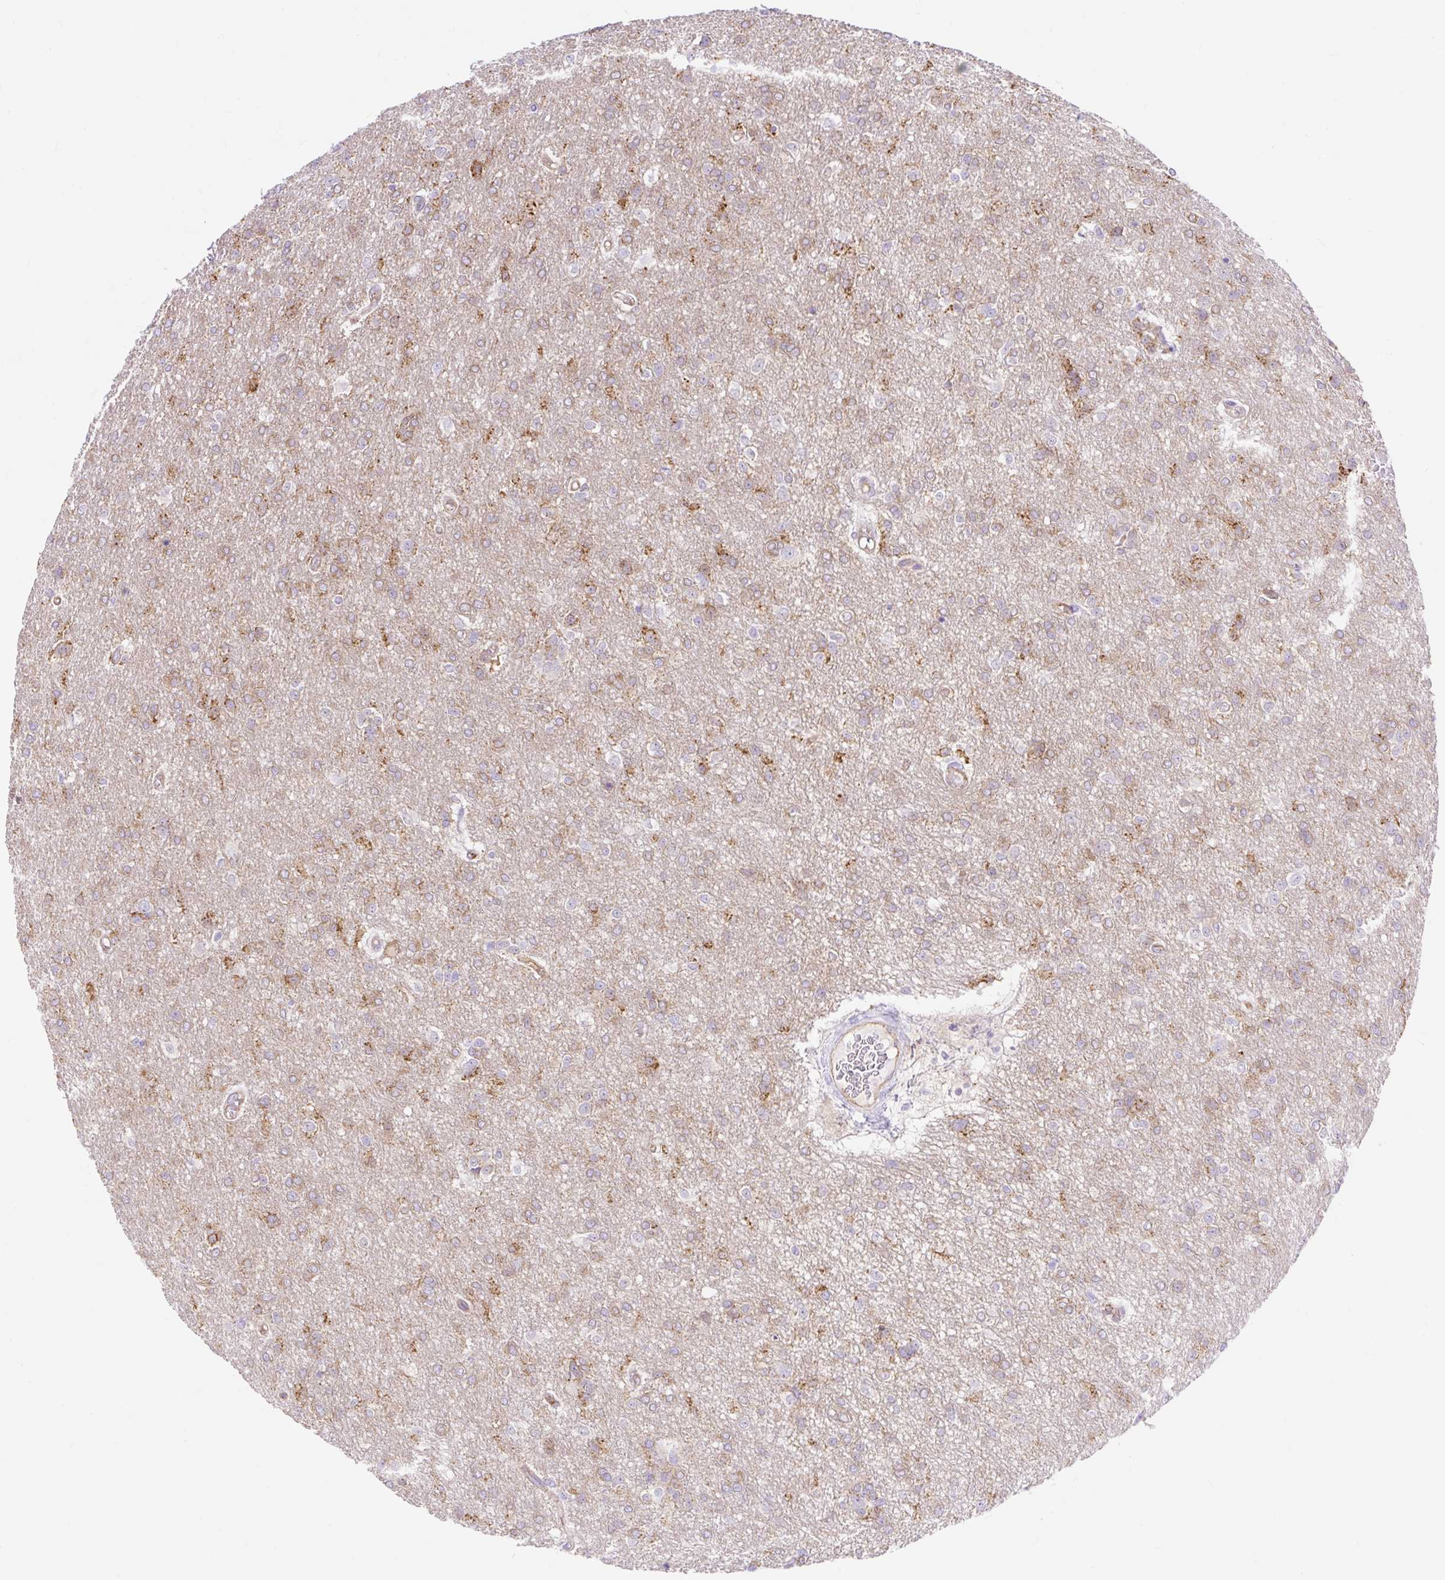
{"staining": {"intensity": "moderate", "quantity": "<25%", "location": "cytoplasmic/membranous"}, "tissue": "glioma", "cell_type": "Tumor cells", "image_type": "cancer", "snomed": [{"axis": "morphology", "description": "Glioma, malignant, Low grade"}, {"axis": "topography", "description": "Brain"}], "caption": "An image of malignant glioma (low-grade) stained for a protein reveals moderate cytoplasmic/membranous brown staining in tumor cells.", "gene": "HIP1R", "patient": {"sex": "male", "age": 26}}